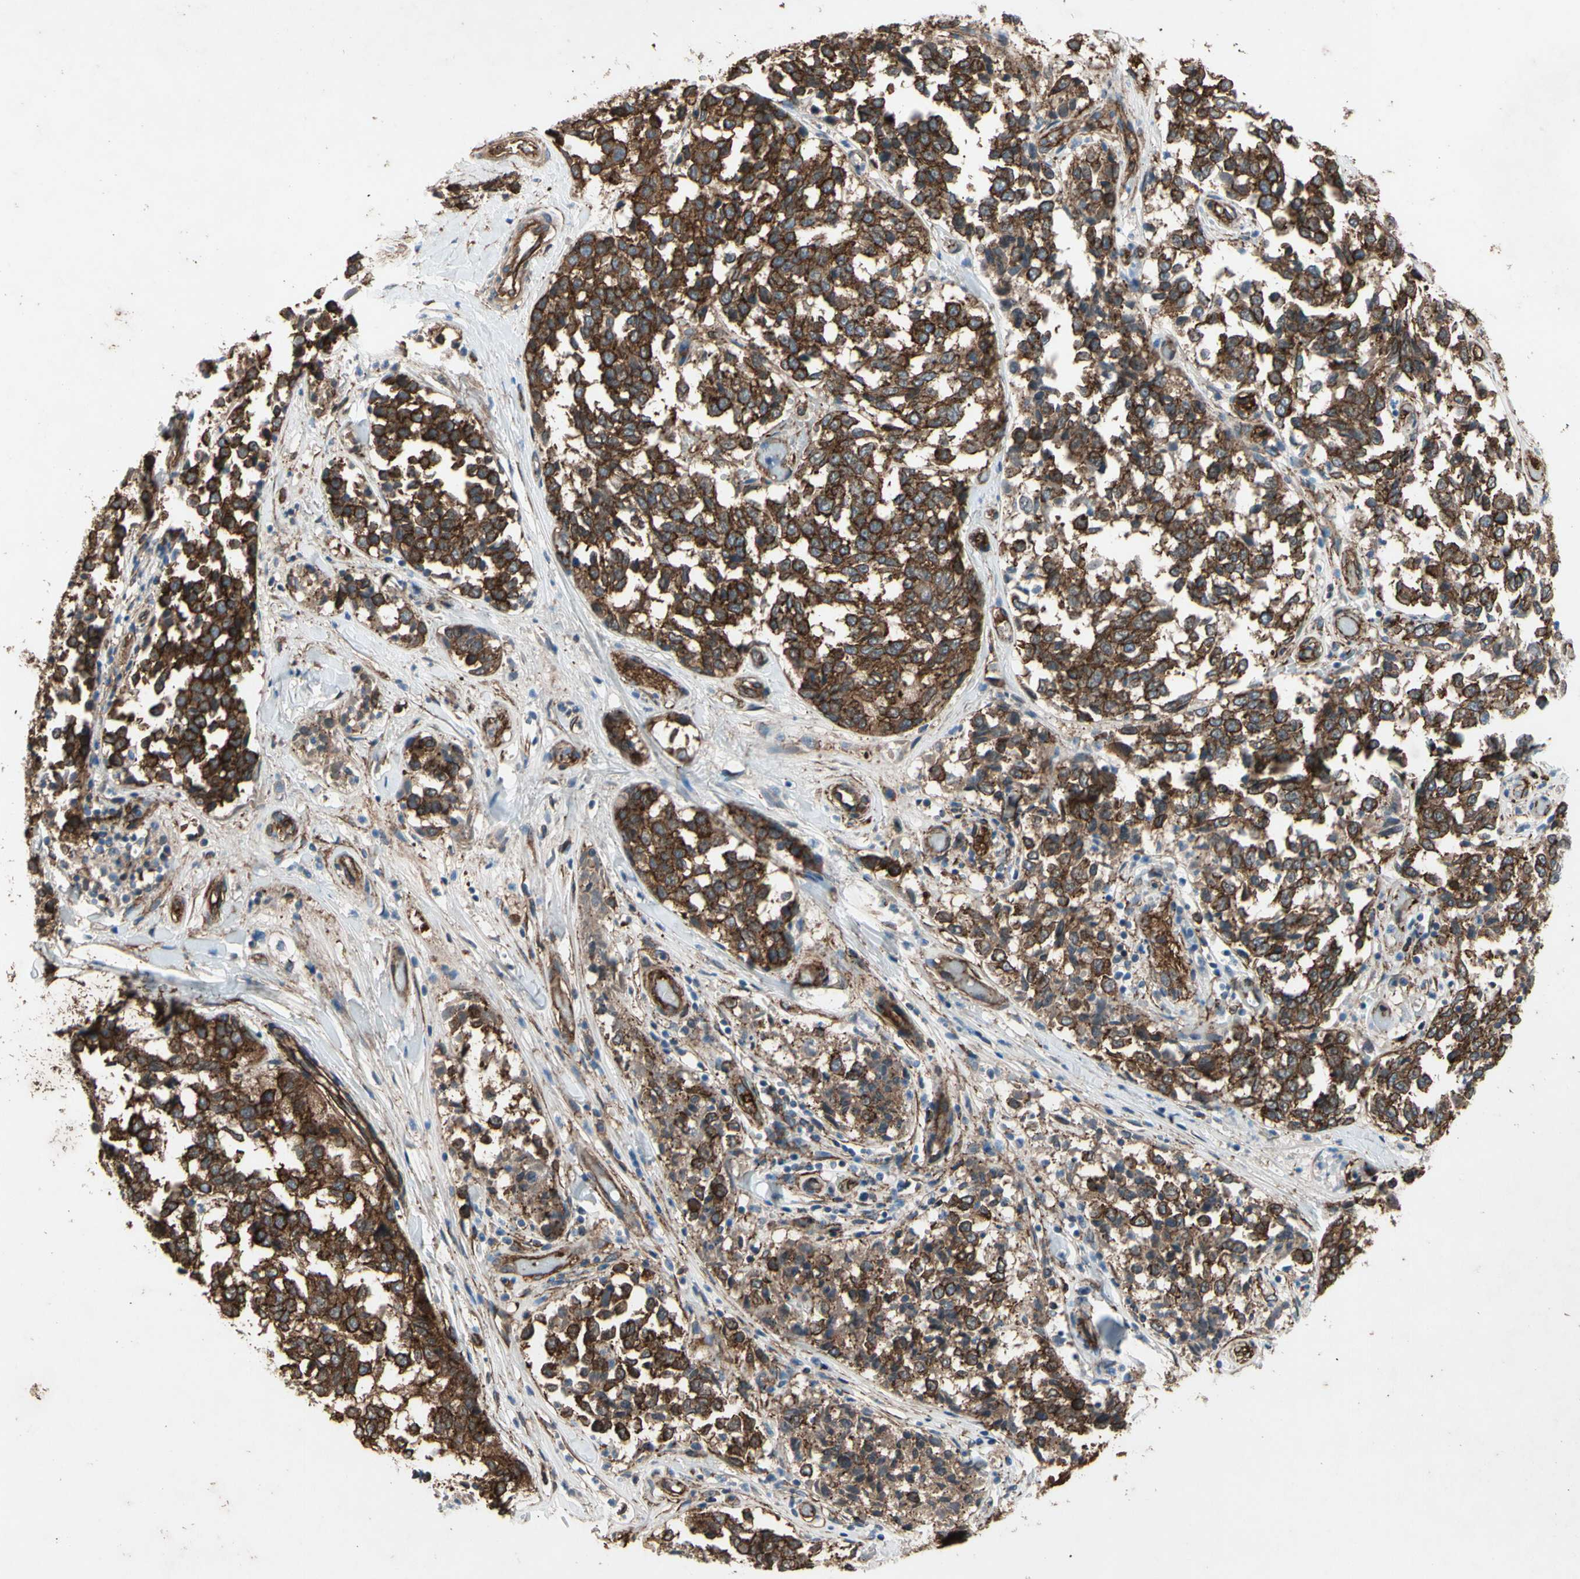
{"staining": {"intensity": "strong", "quantity": ">75%", "location": "cytoplasmic/membranous"}, "tissue": "melanoma", "cell_type": "Tumor cells", "image_type": "cancer", "snomed": [{"axis": "morphology", "description": "Malignant melanoma, NOS"}, {"axis": "topography", "description": "Skin"}], "caption": "Malignant melanoma tissue reveals strong cytoplasmic/membranous positivity in approximately >75% of tumor cells", "gene": "CTTNBP2", "patient": {"sex": "female", "age": 64}}